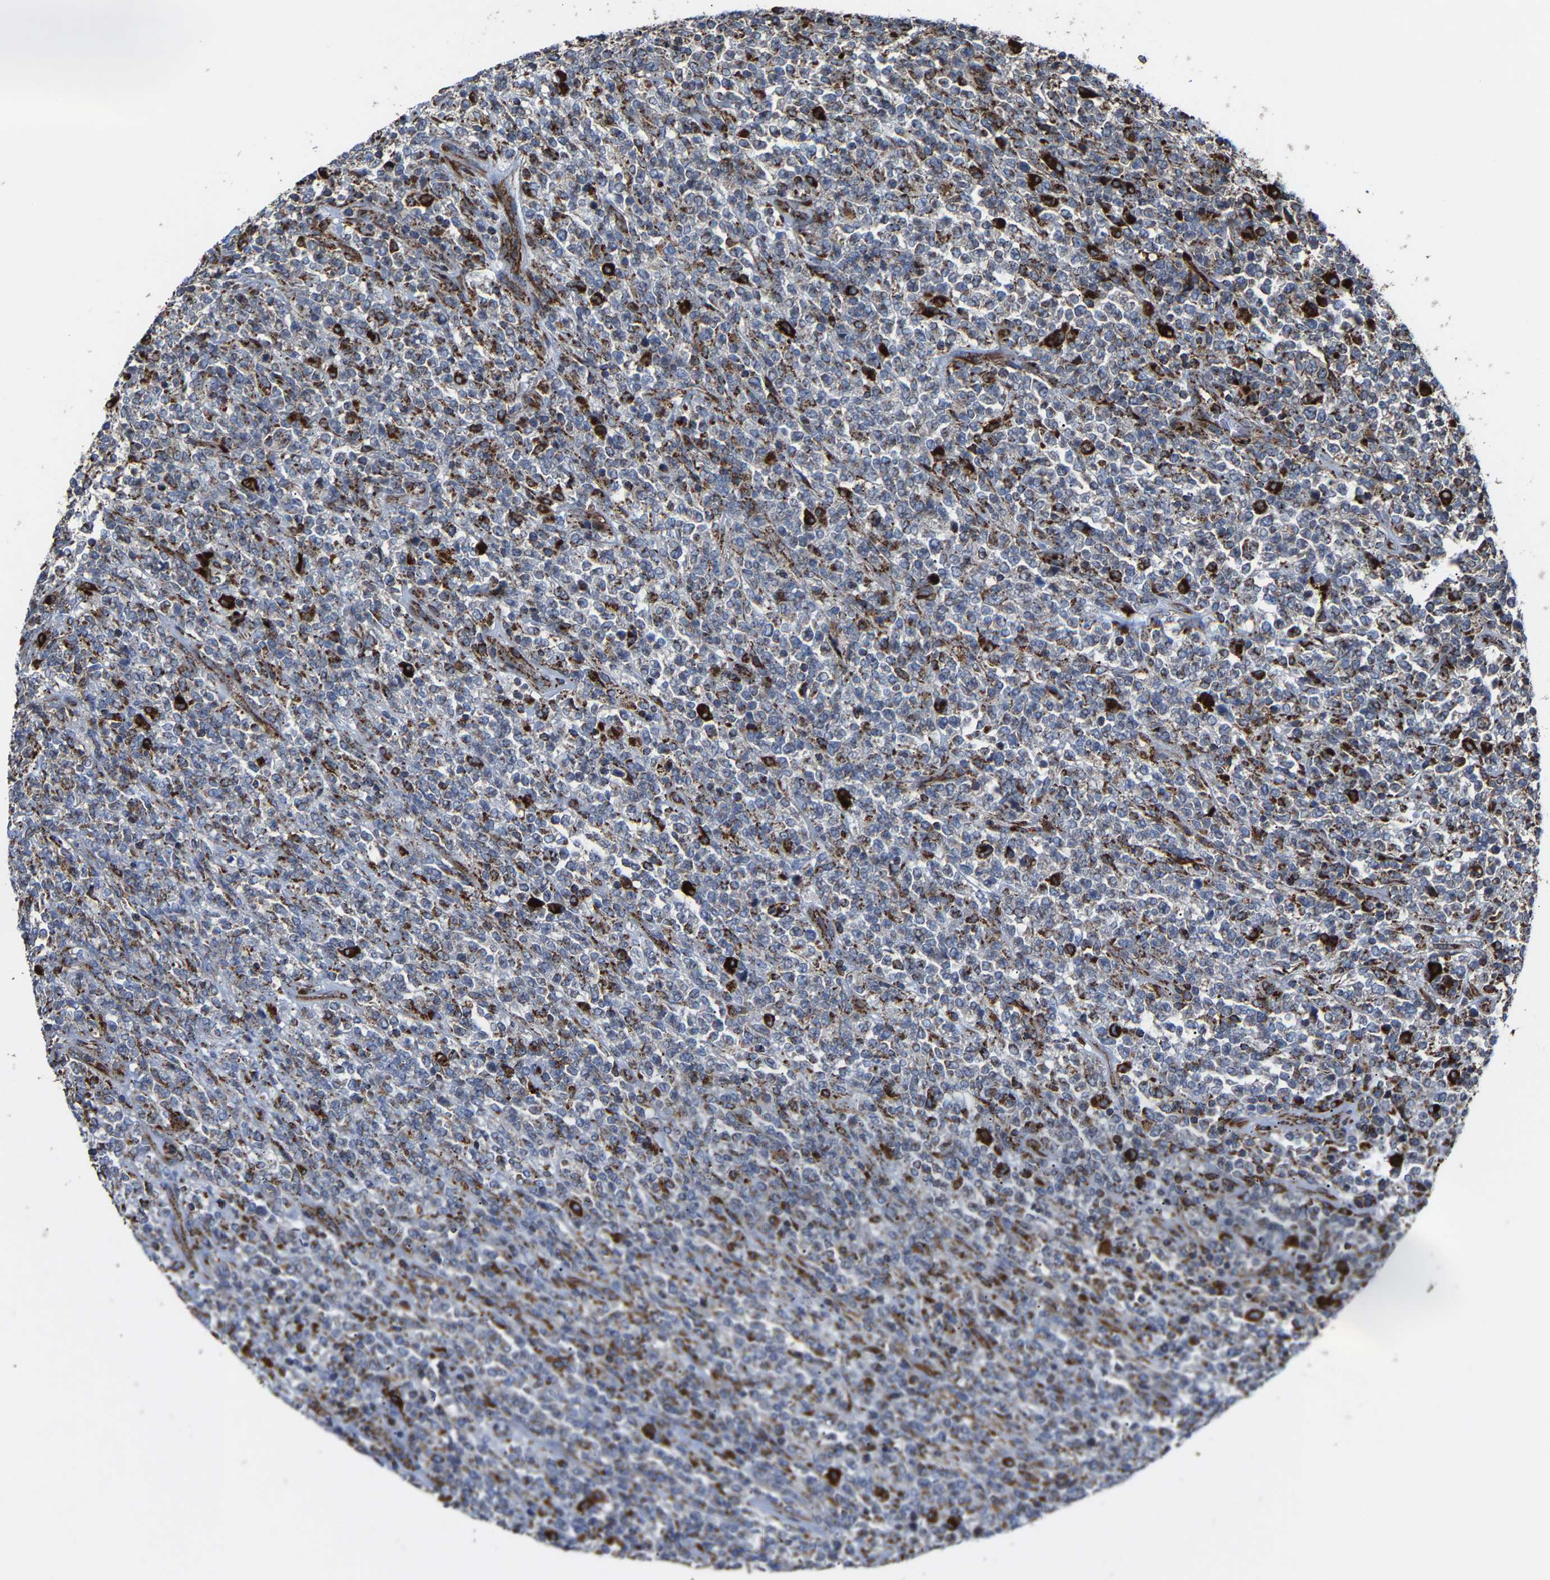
{"staining": {"intensity": "moderate", "quantity": "<25%", "location": "cytoplasmic/membranous"}, "tissue": "lymphoma", "cell_type": "Tumor cells", "image_type": "cancer", "snomed": [{"axis": "morphology", "description": "Malignant lymphoma, non-Hodgkin's type, High grade"}, {"axis": "topography", "description": "Soft tissue"}], "caption": "Moderate cytoplasmic/membranous expression for a protein is identified in about <25% of tumor cells of malignant lymphoma, non-Hodgkin's type (high-grade) using immunohistochemistry.", "gene": "NDUFV3", "patient": {"sex": "male", "age": 18}}